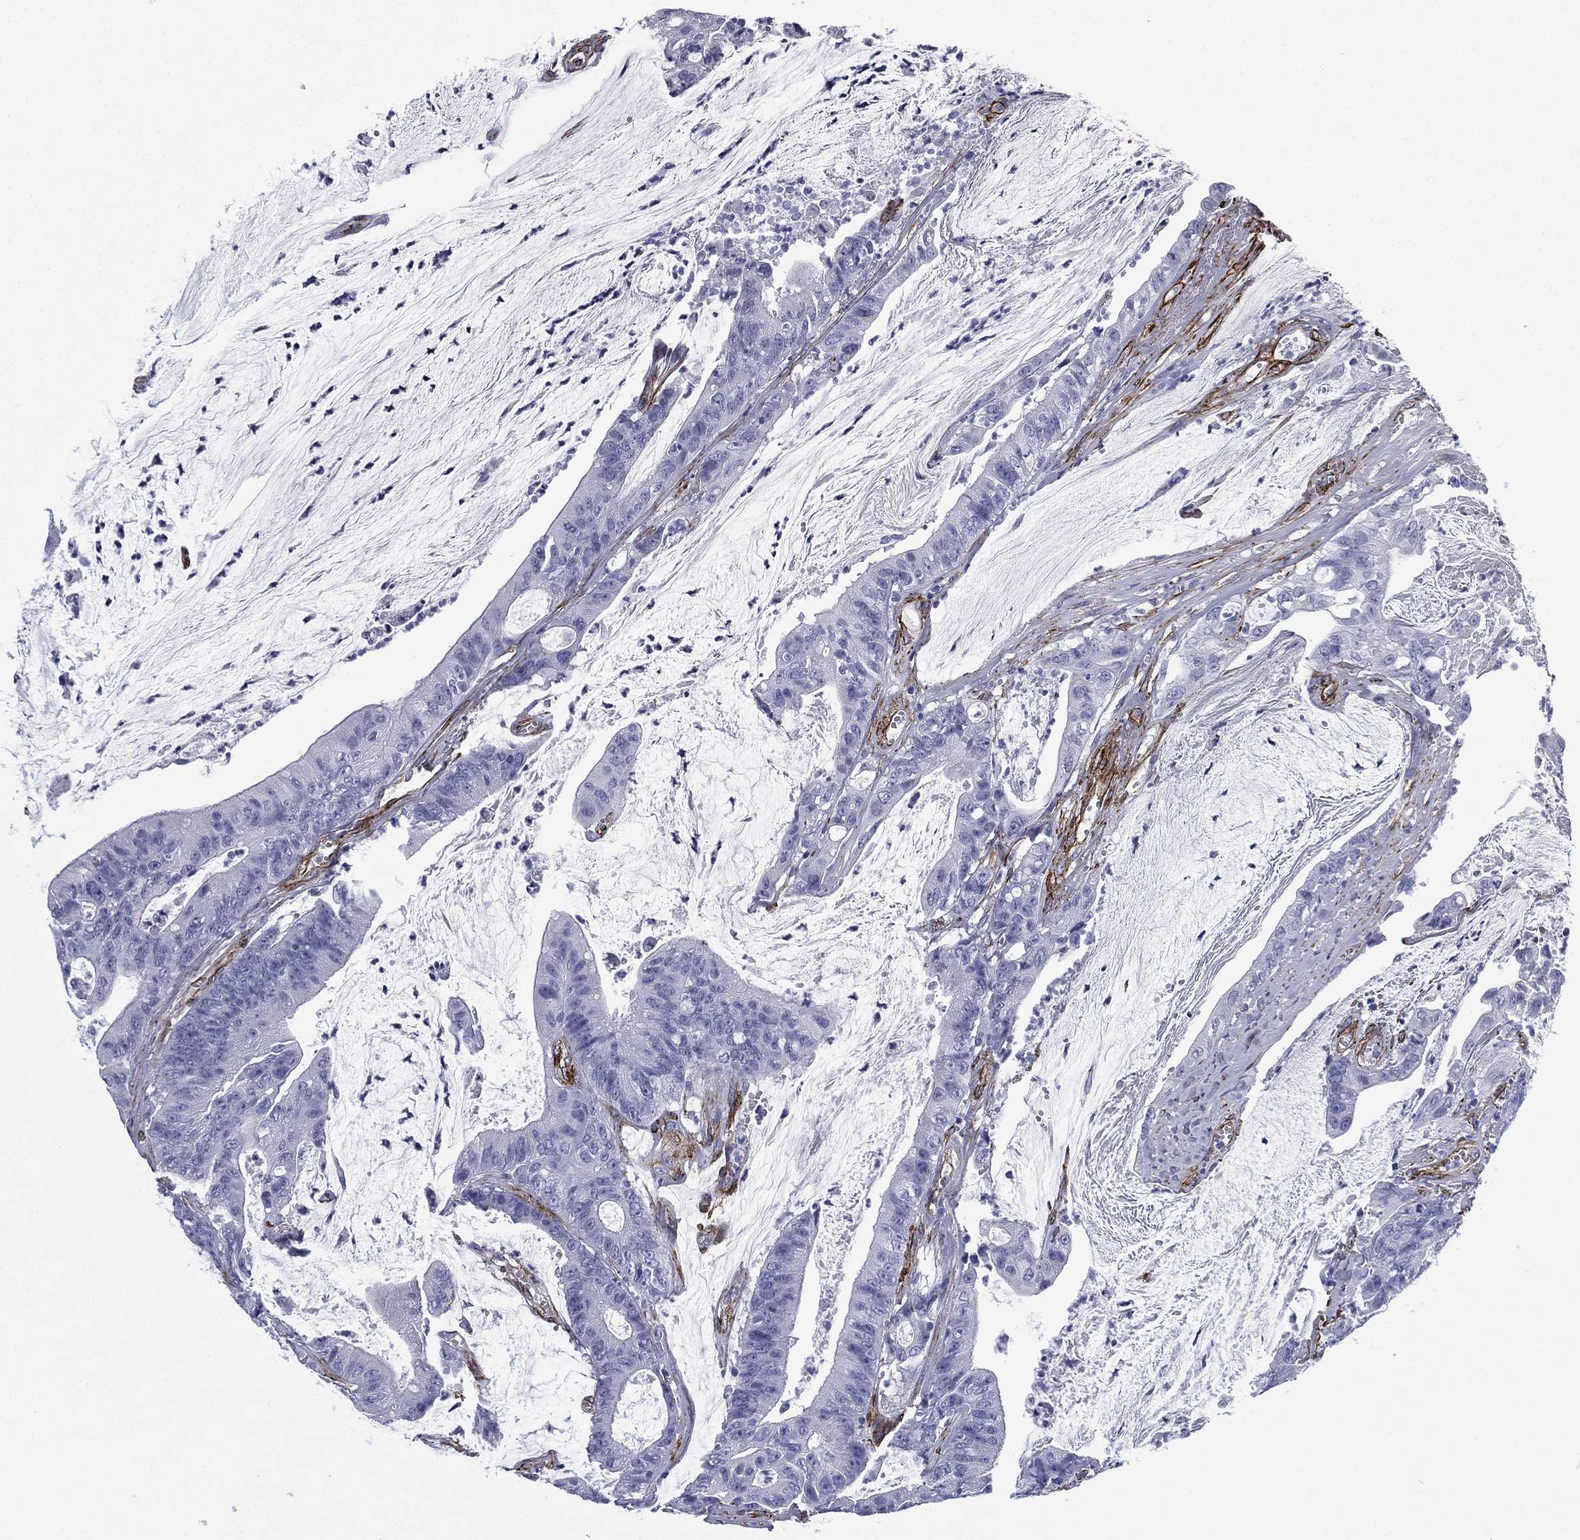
{"staining": {"intensity": "negative", "quantity": "none", "location": "none"}, "tissue": "colorectal cancer", "cell_type": "Tumor cells", "image_type": "cancer", "snomed": [{"axis": "morphology", "description": "Adenocarcinoma, NOS"}, {"axis": "topography", "description": "Colon"}], "caption": "Immunohistochemical staining of human colorectal cancer demonstrates no significant staining in tumor cells.", "gene": "CAVIN3", "patient": {"sex": "female", "age": 69}}